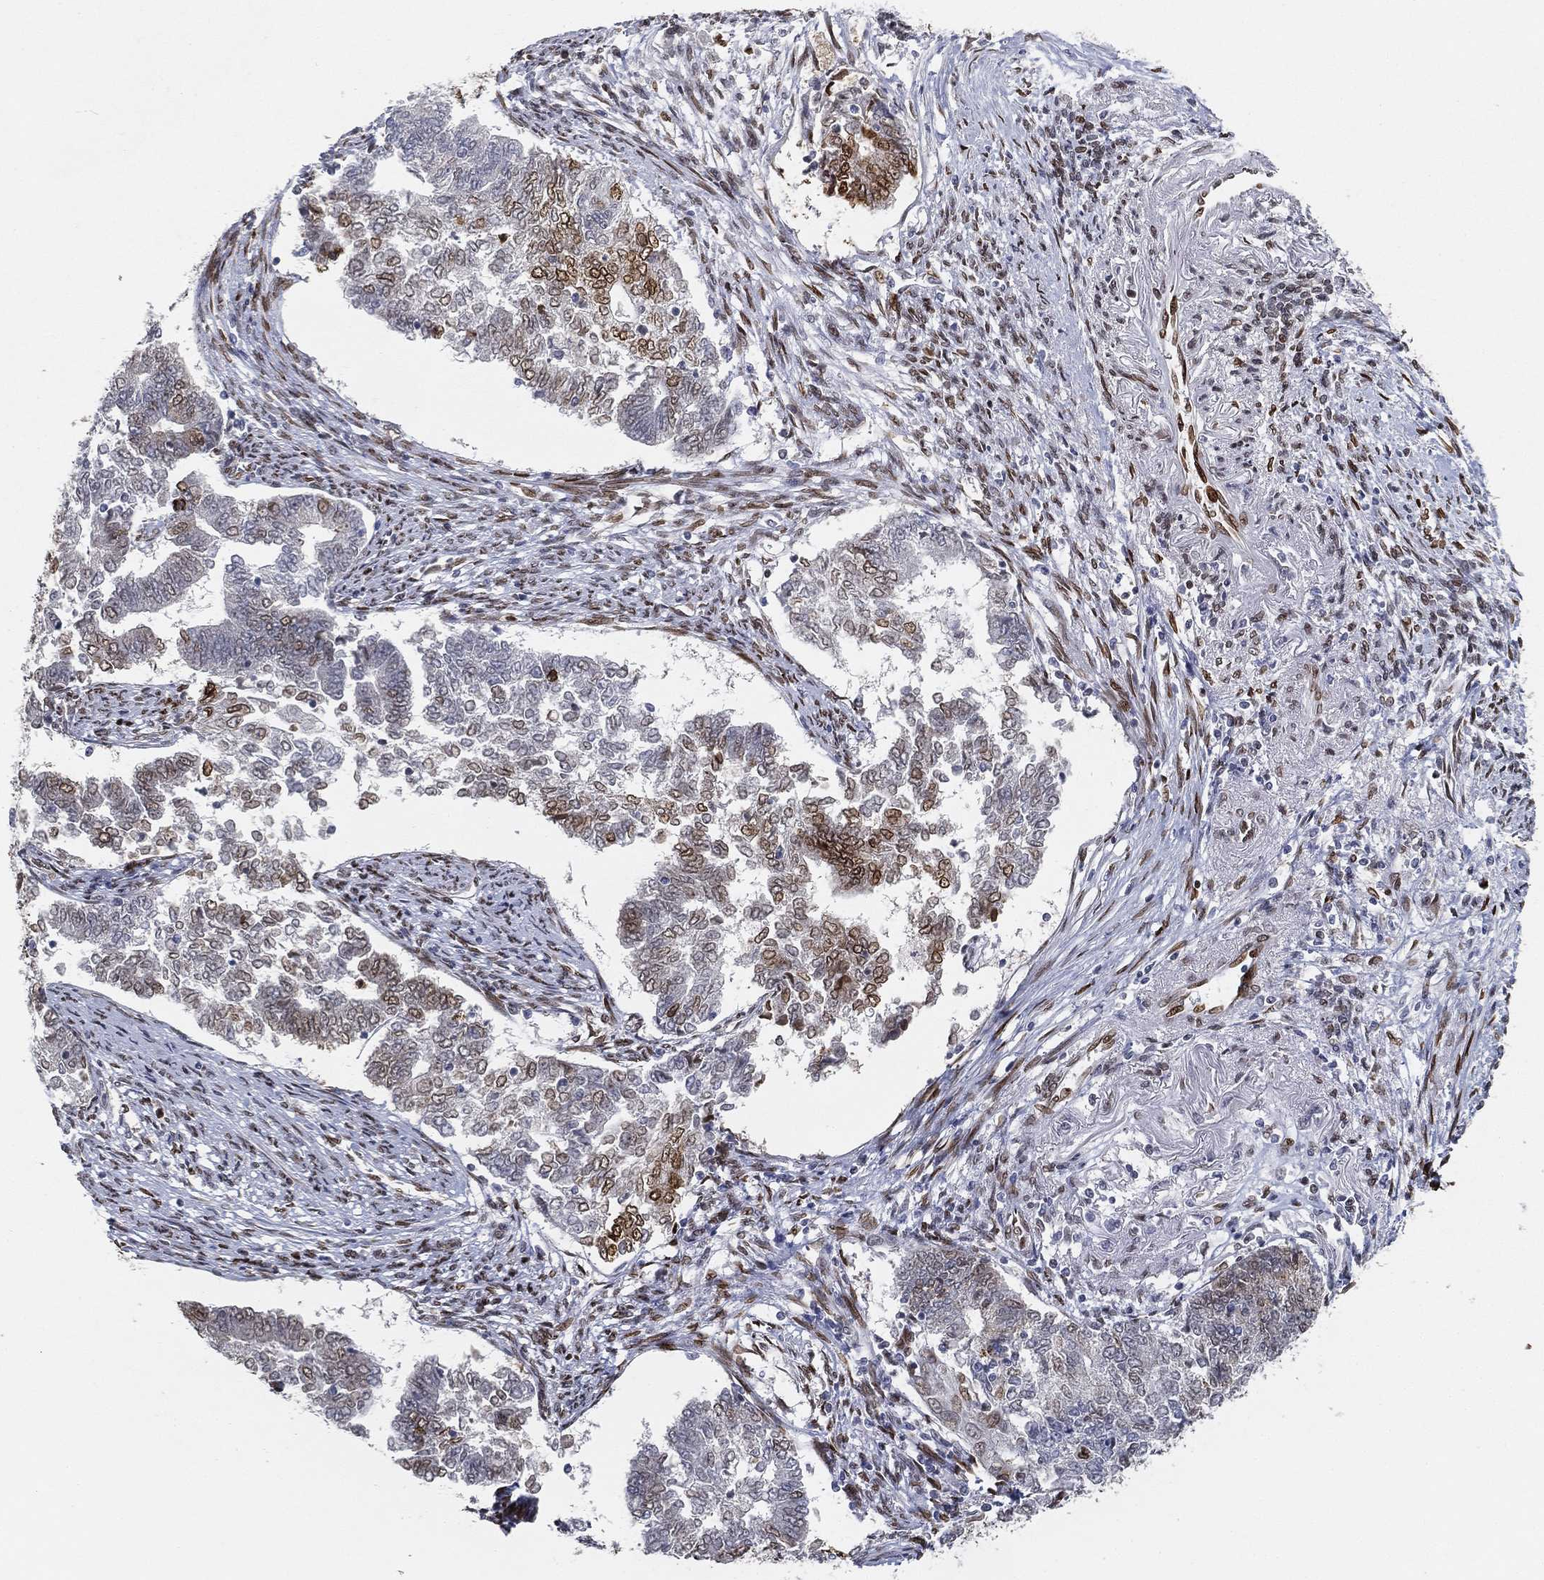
{"staining": {"intensity": "strong", "quantity": "25%-75%", "location": "nuclear"}, "tissue": "endometrial cancer", "cell_type": "Tumor cells", "image_type": "cancer", "snomed": [{"axis": "morphology", "description": "Adenocarcinoma, NOS"}, {"axis": "topography", "description": "Endometrium"}], "caption": "Protein expression analysis of human endometrial cancer reveals strong nuclear positivity in about 25%-75% of tumor cells. Ihc stains the protein of interest in brown and the nuclei are stained blue.", "gene": "LMNB1", "patient": {"sex": "female", "age": 65}}